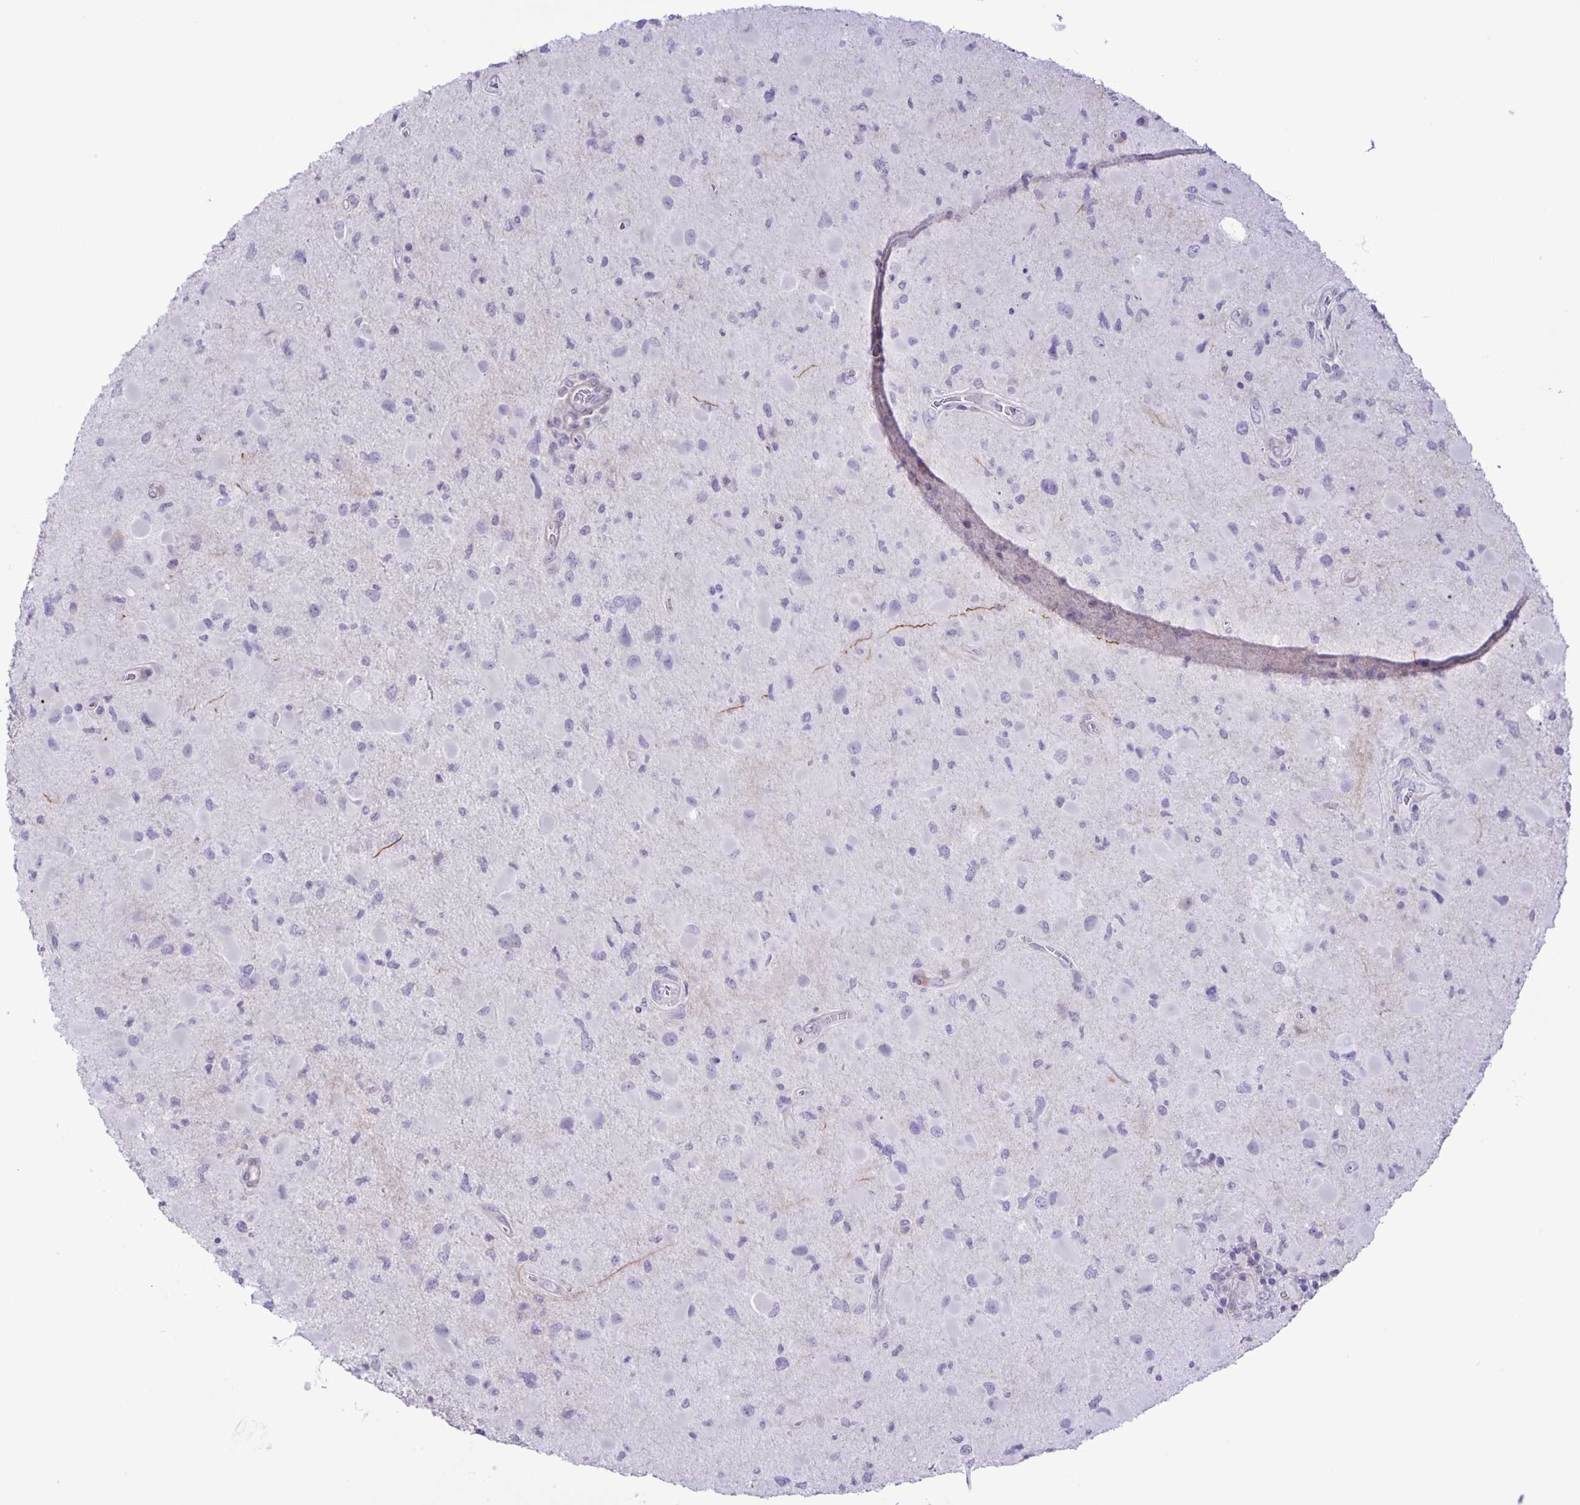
{"staining": {"intensity": "negative", "quantity": "none", "location": "none"}, "tissue": "glioma", "cell_type": "Tumor cells", "image_type": "cancer", "snomed": [{"axis": "morphology", "description": "Glioma, malignant, Low grade"}, {"axis": "topography", "description": "Brain"}], "caption": "Protein analysis of glioma reveals no significant expression in tumor cells.", "gene": "ADCK1", "patient": {"sex": "female", "age": 32}}